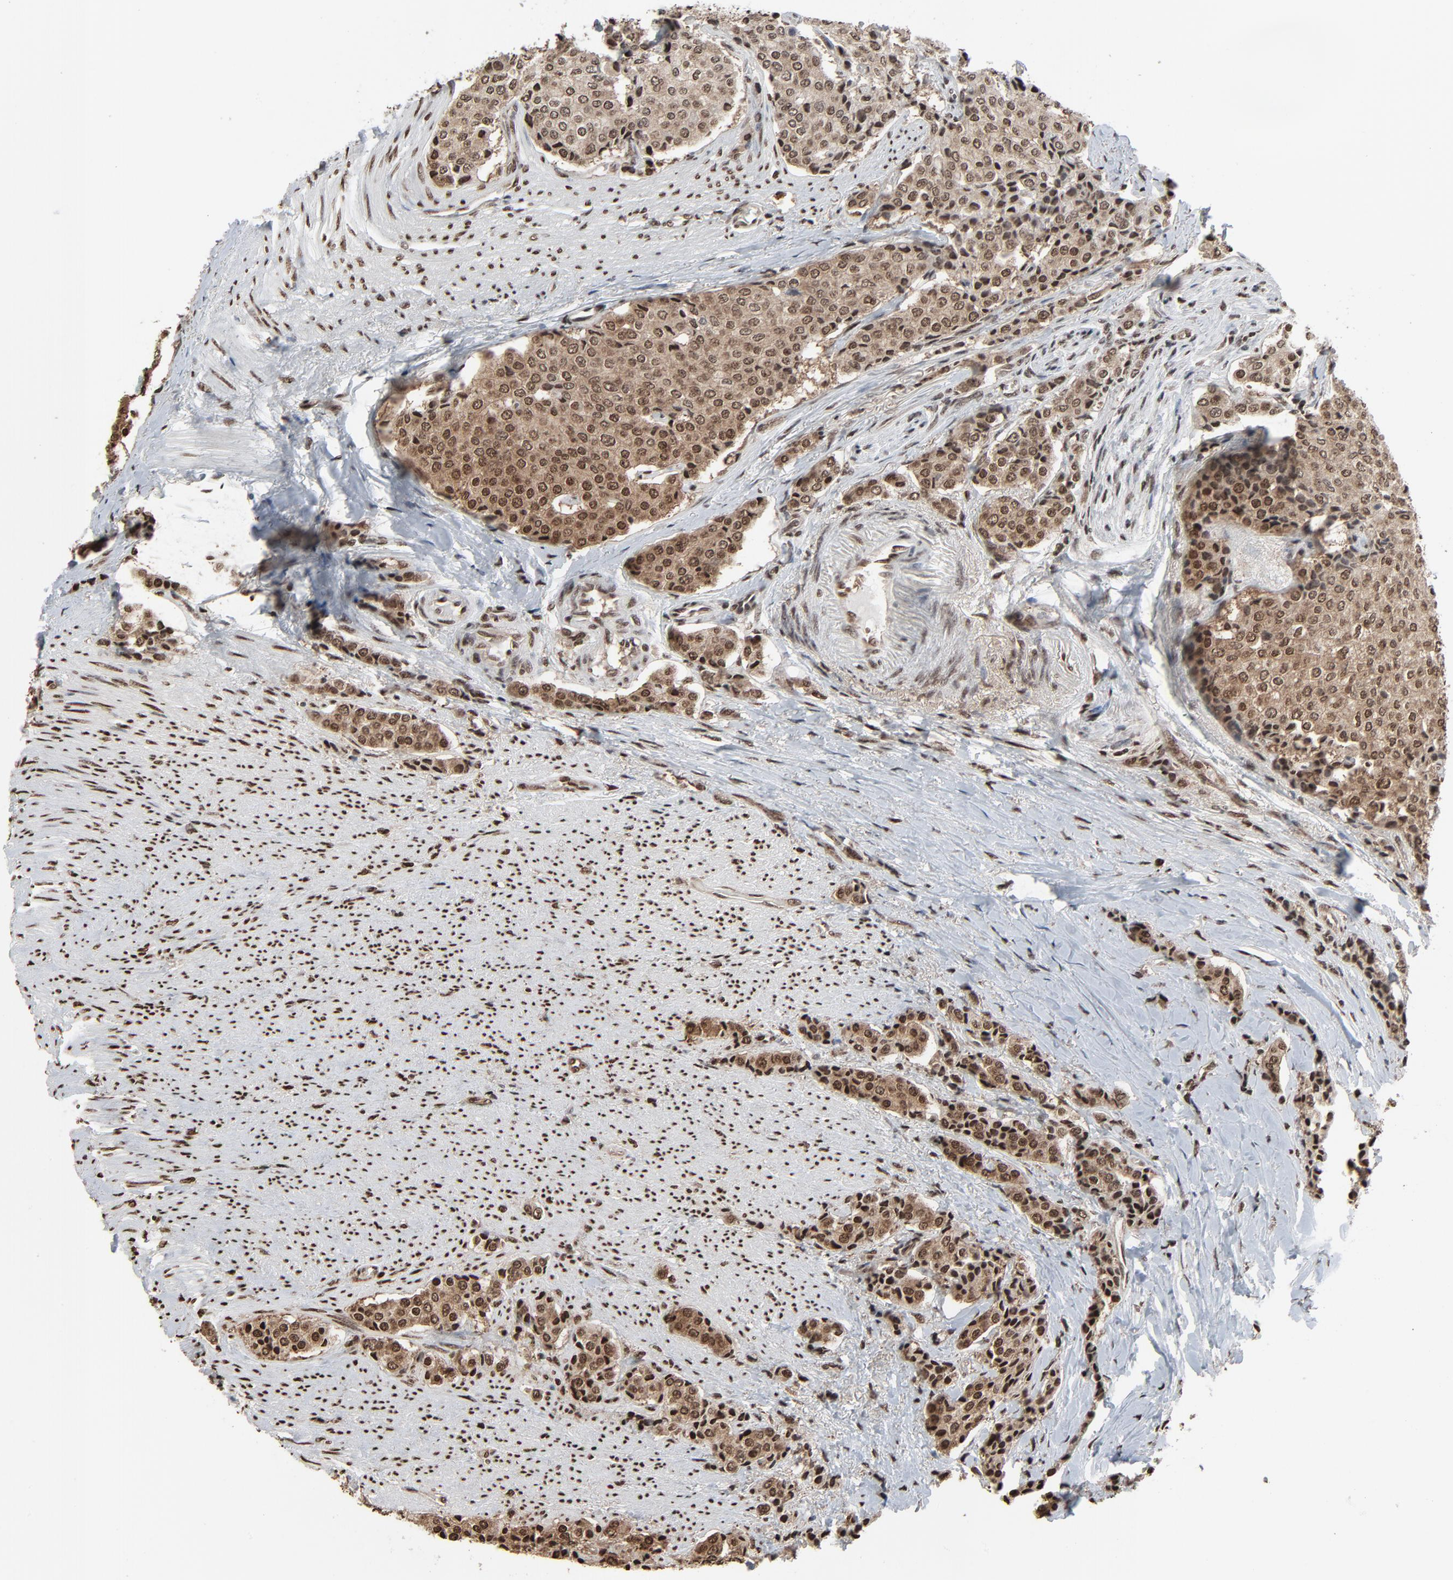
{"staining": {"intensity": "strong", "quantity": ">75%", "location": "cytoplasmic/membranous,nuclear"}, "tissue": "carcinoid", "cell_type": "Tumor cells", "image_type": "cancer", "snomed": [{"axis": "morphology", "description": "Carcinoid, malignant, NOS"}, {"axis": "topography", "description": "Colon"}], "caption": "Carcinoid was stained to show a protein in brown. There is high levels of strong cytoplasmic/membranous and nuclear positivity in about >75% of tumor cells.", "gene": "MEIS2", "patient": {"sex": "female", "age": 61}}